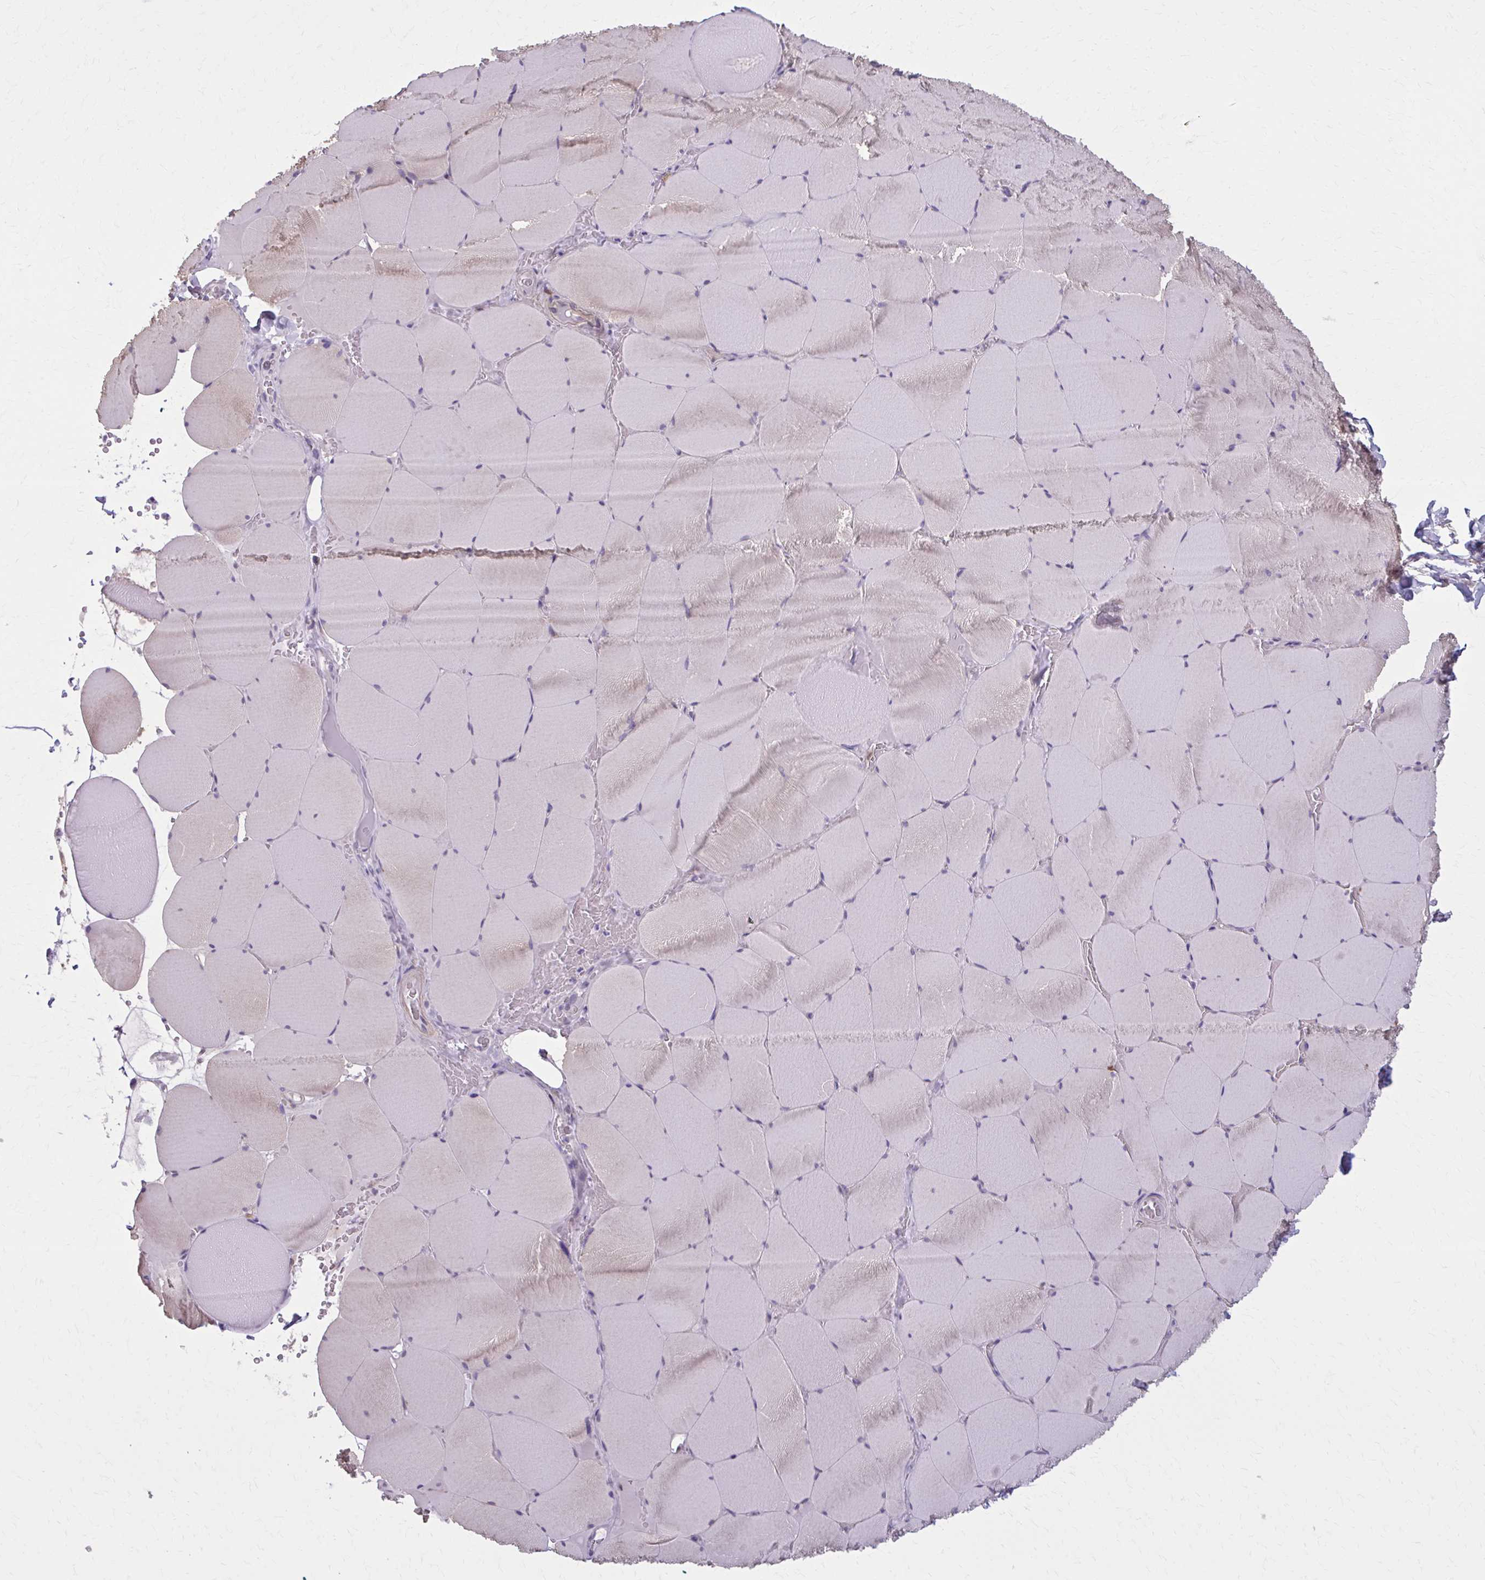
{"staining": {"intensity": "negative", "quantity": "none", "location": "none"}, "tissue": "skeletal muscle", "cell_type": "Myocytes", "image_type": "normal", "snomed": [{"axis": "morphology", "description": "Normal tissue, NOS"}, {"axis": "topography", "description": "Skeletal muscle"}, {"axis": "topography", "description": "Head-Neck"}], "caption": "IHC histopathology image of benign human skeletal muscle stained for a protein (brown), which demonstrates no positivity in myocytes.", "gene": "NUMBL", "patient": {"sex": "male", "age": 66}}